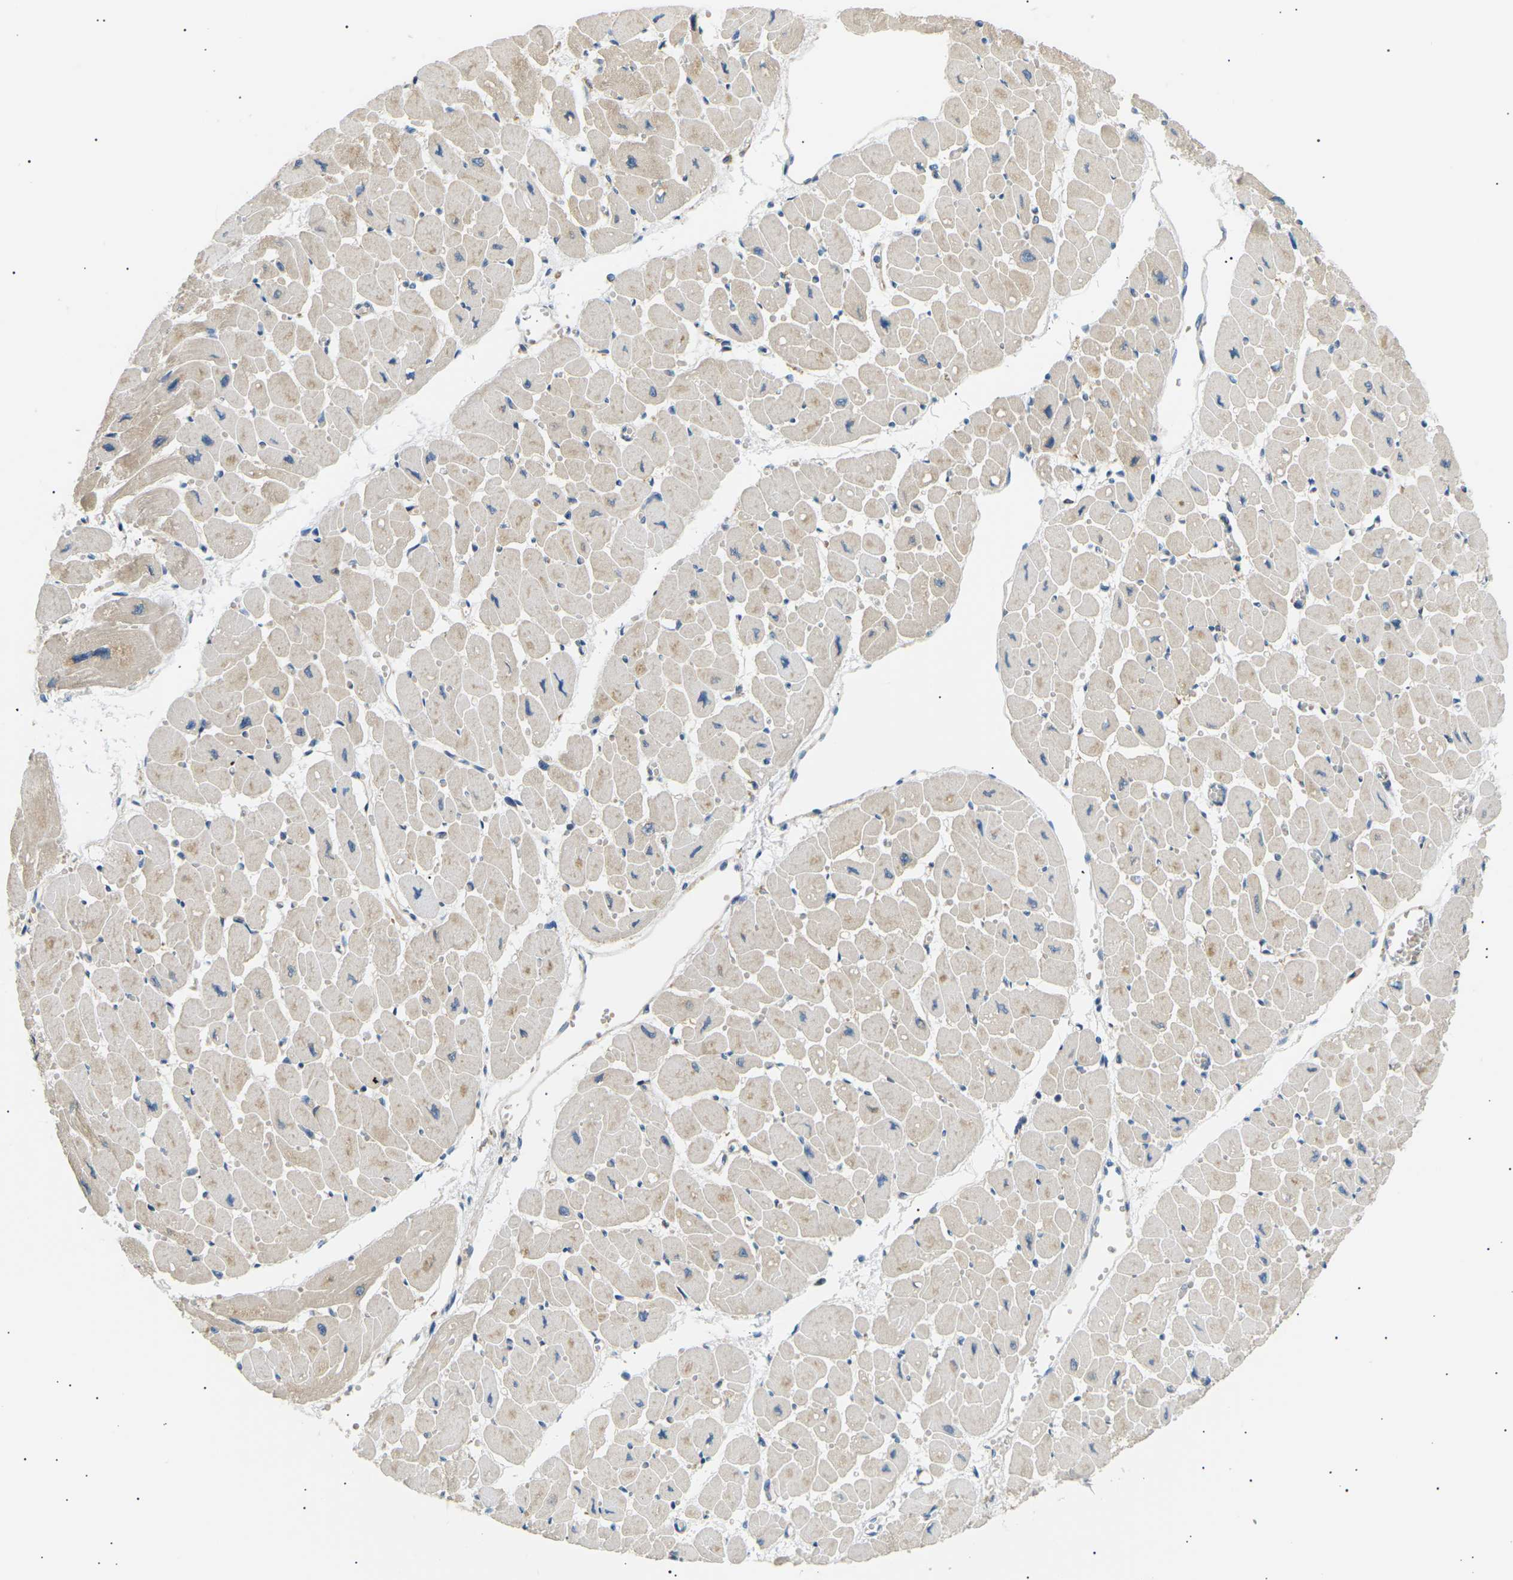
{"staining": {"intensity": "moderate", "quantity": "<25%", "location": "cytoplasmic/membranous"}, "tissue": "heart muscle", "cell_type": "Cardiomyocytes", "image_type": "normal", "snomed": [{"axis": "morphology", "description": "Normal tissue, NOS"}, {"axis": "topography", "description": "Heart"}], "caption": "Protein staining shows moderate cytoplasmic/membranous staining in approximately <25% of cardiomyocytes in normal heart muscle.", "gene": "TBC1D8", "patient": {"sex": "female", "age": 54}}